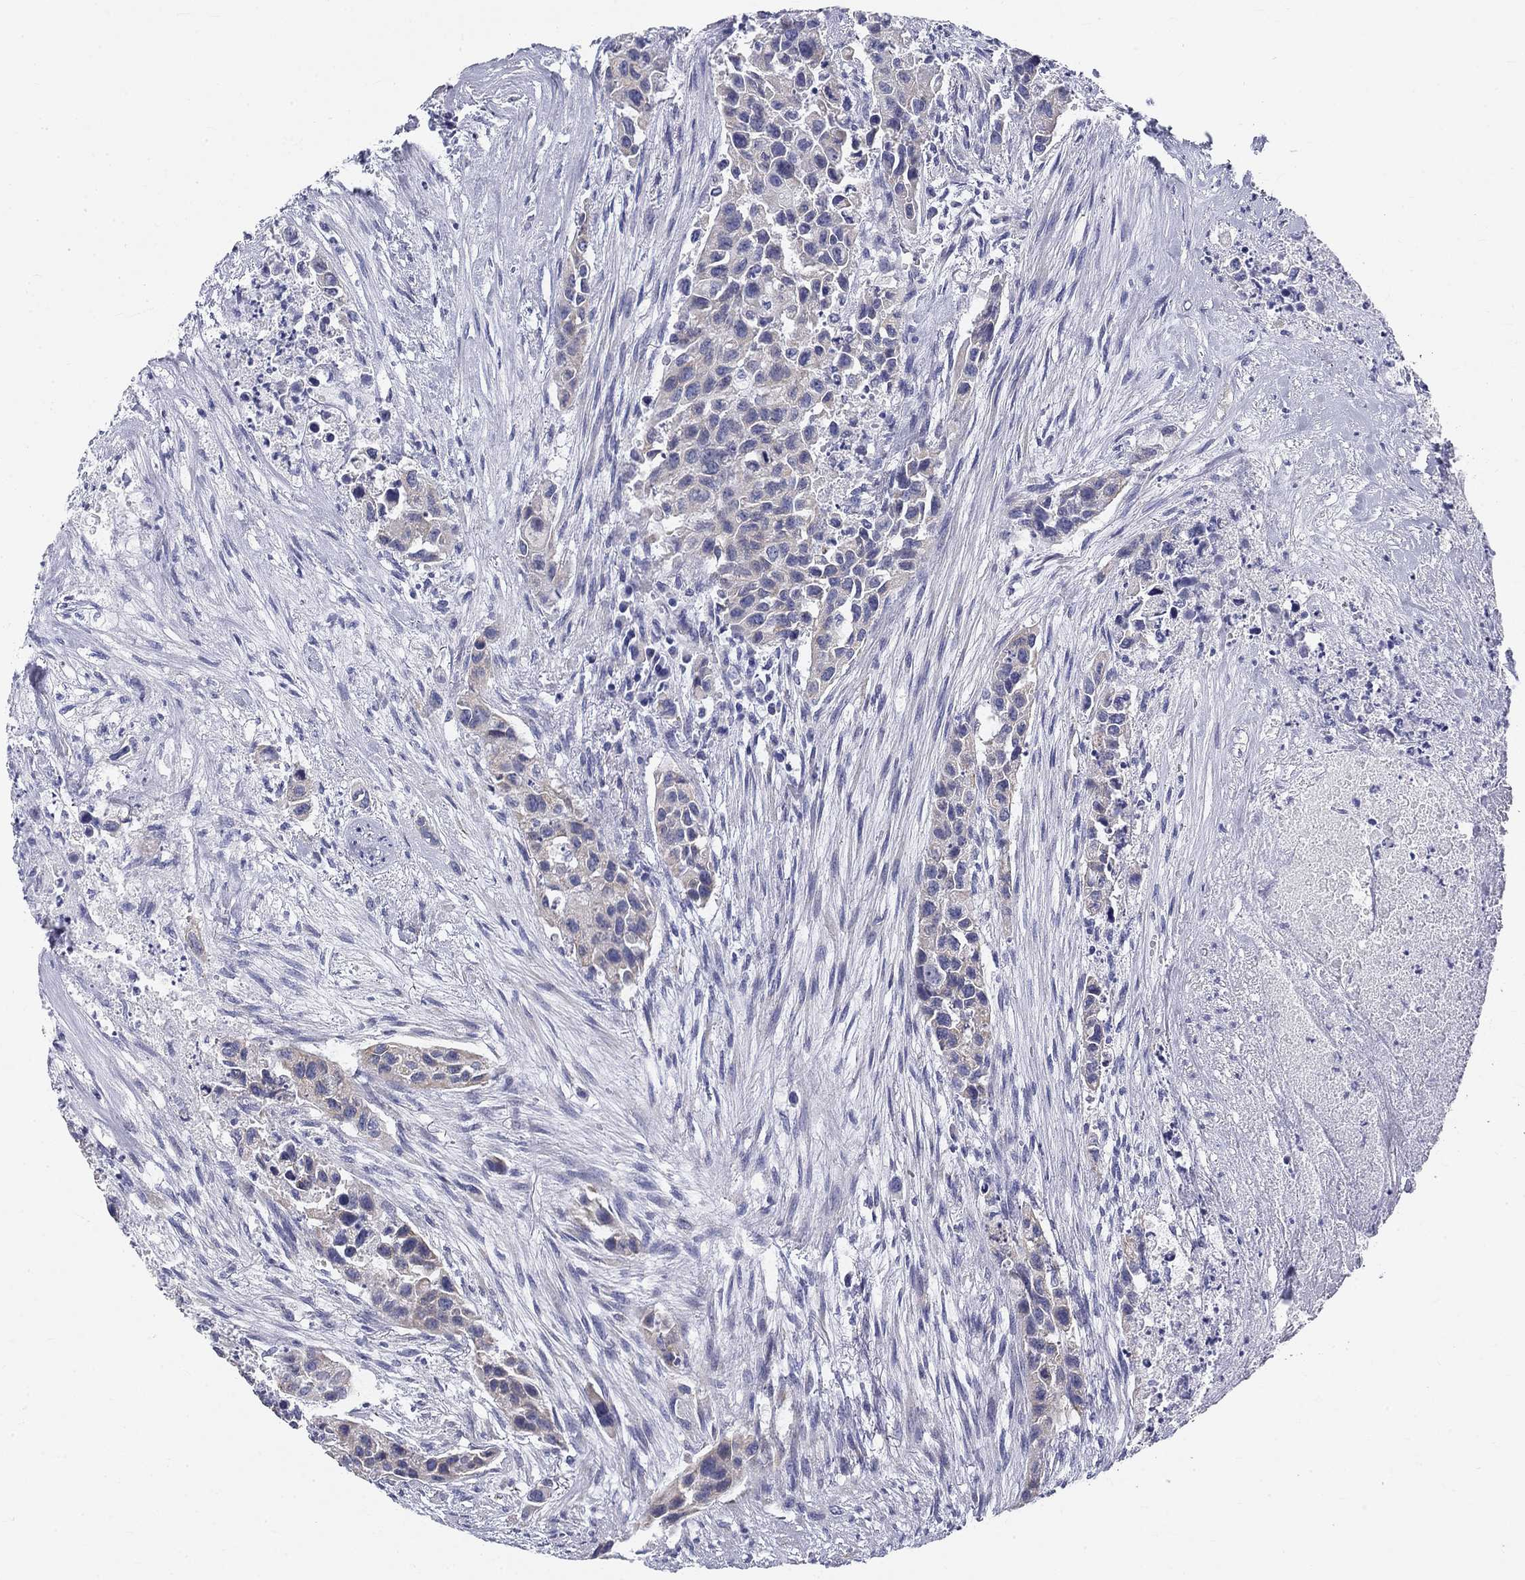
{"staining": {"intensity": "negative", "quantity": "none", "location": "none"}, "tissue": "urothelial cancer", "cell_type": "Tumor cells", "image_type": "cancer", "snomed": [{"axis": "morphology", "description": "Urothelial carcinoma, High grade"}, {"axis": "topography", "description": "Urinary bladder"}], "caption": "Tumor cells show no significant positivity in urothelial cancer.", "gene": "GALNTL5", "patient": {"sex": "female", "age": 73}}